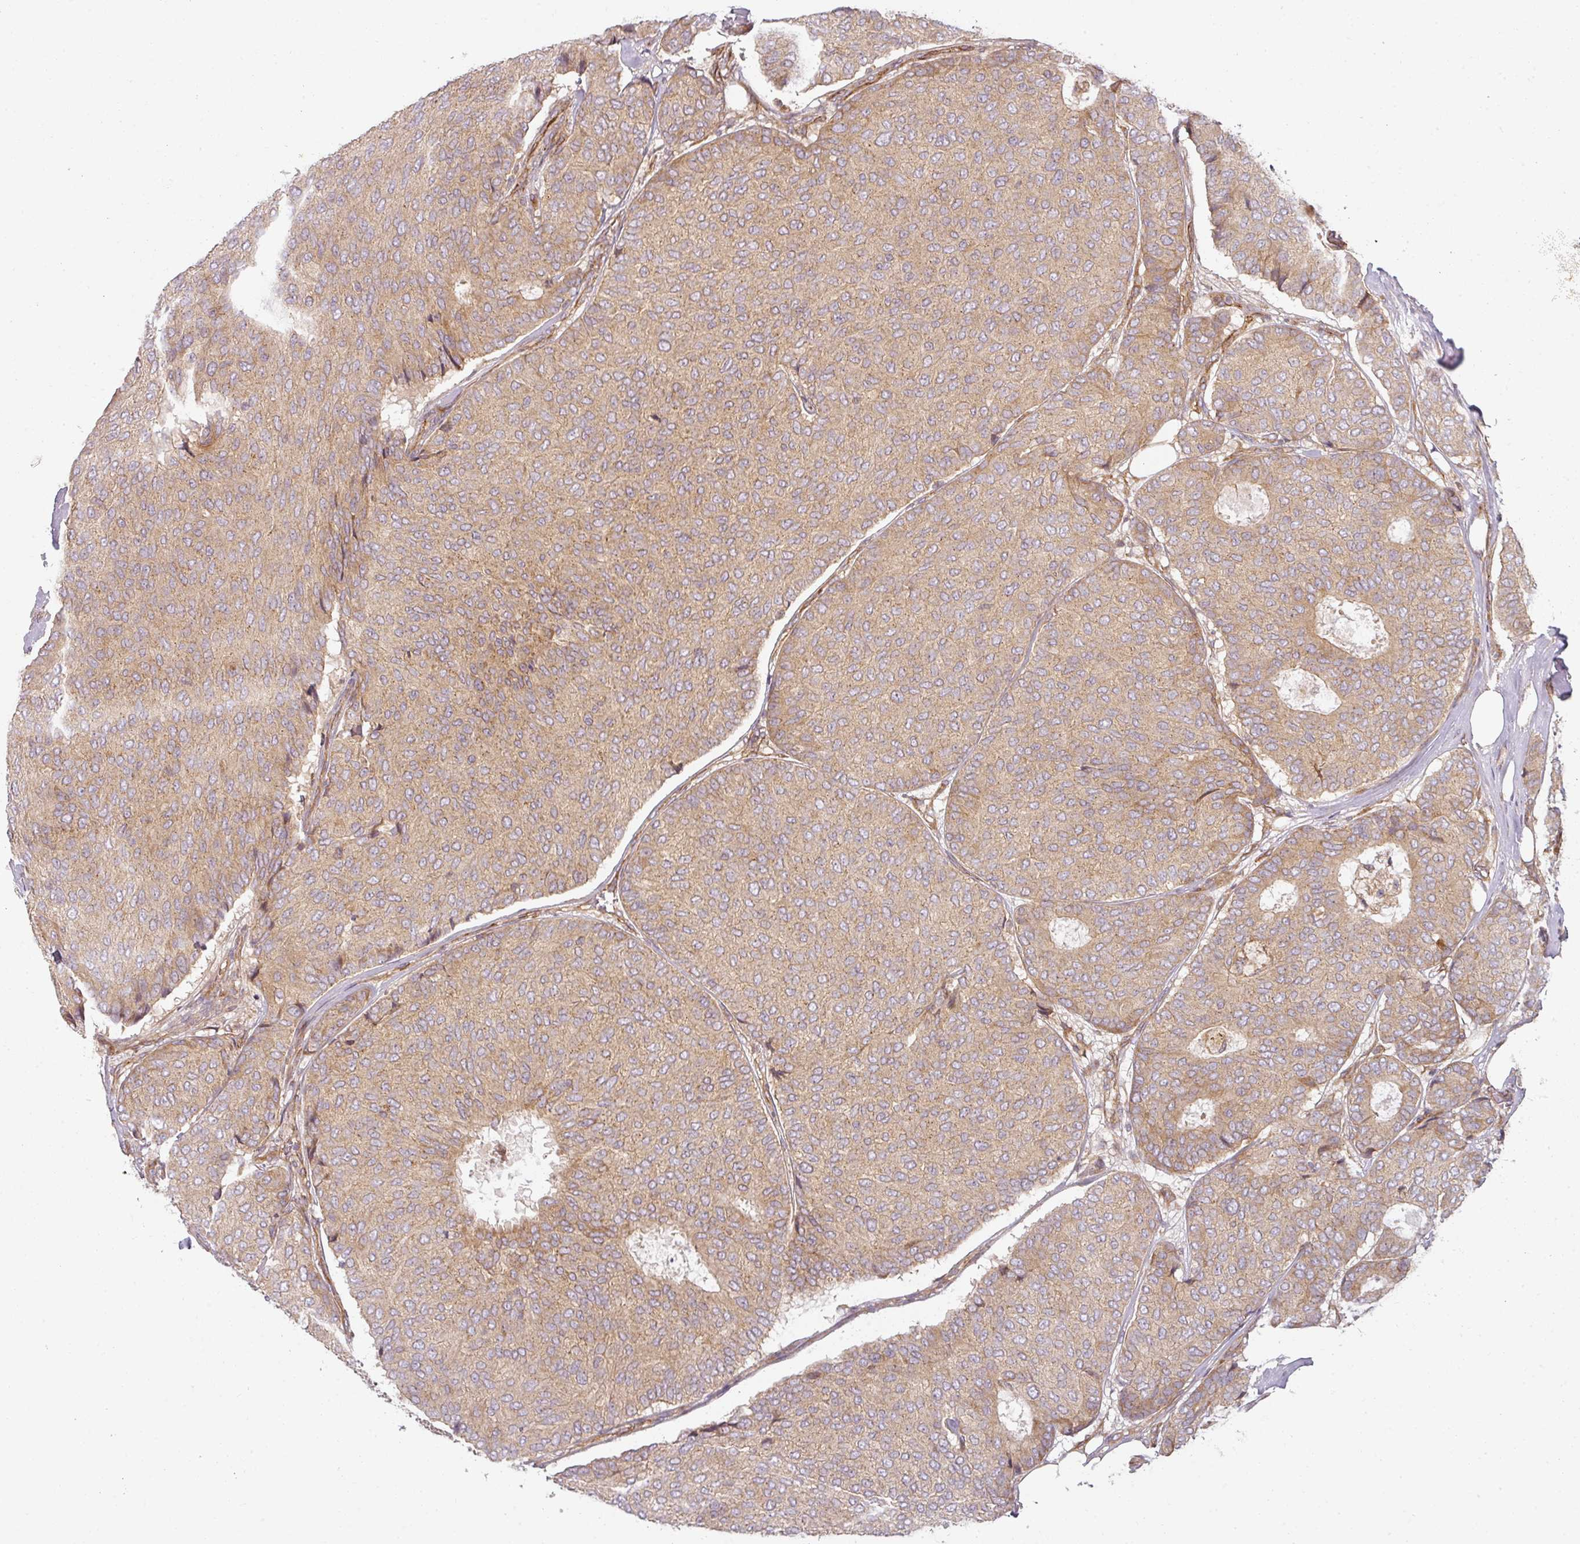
{"staining": {"intensity": "weak", "quantity": "25%-75%", "location": "cytoplasmic/membranous"}, "tissue": "breast cancer", "cell_type": "Tumor cells", "image_type": "cancer", "snomed": [{"axis": "morphology", "description": "Duct carcinoma"}, {"axis": "topography", "description": "Breast"}], "caption": "Protein expression by IHC exhibits weak cytoplasmic/membranous expression in approximately 25%-75% of tumor cells in breast cancer.", "gene": "CNOT1", "patient": {"sex": "female", "age": 75}}